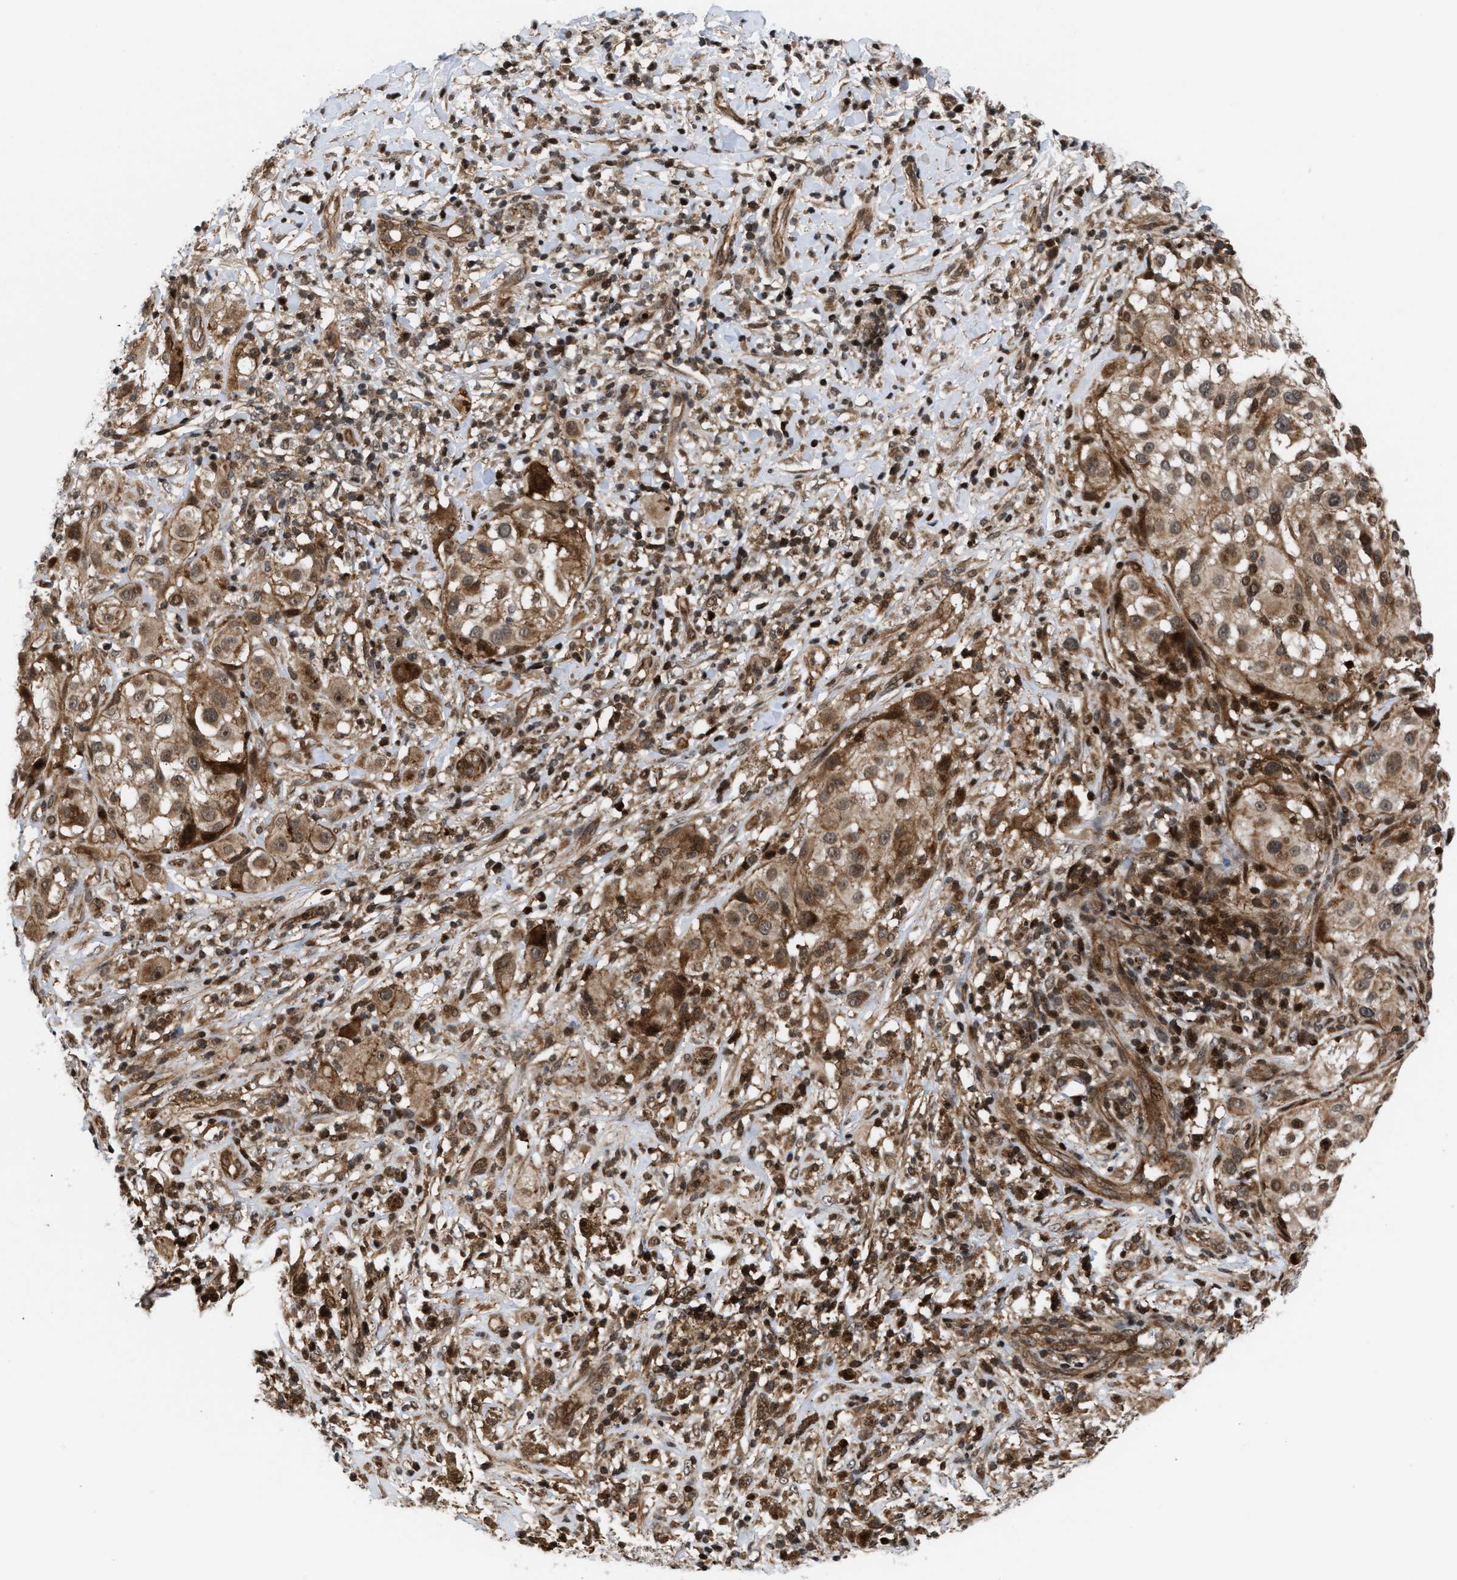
{"staining": {"intensity": "moderate", "quantity": ">75%", "location": "cytoplasmic/membranous,nuclear"}, "tissue": "melanoma", "cell_type": "Tumor cells", "image_type": "cancer", "snomed": [{"axis": "morphology", "description": "Necrosis, NOS"}, {"axis": "morphology", "description": "Malignant melanoma, NOS"}, {"axis": "topography", "description": "Skin"}], "caption": "A medium amount of moderate cytoplasmic/membranous and nuclear expression is present in about >75% of tumor cells in melanoma tissue.", "gene": "STAU2", "patient": {"sex": "female", "age": 87}}